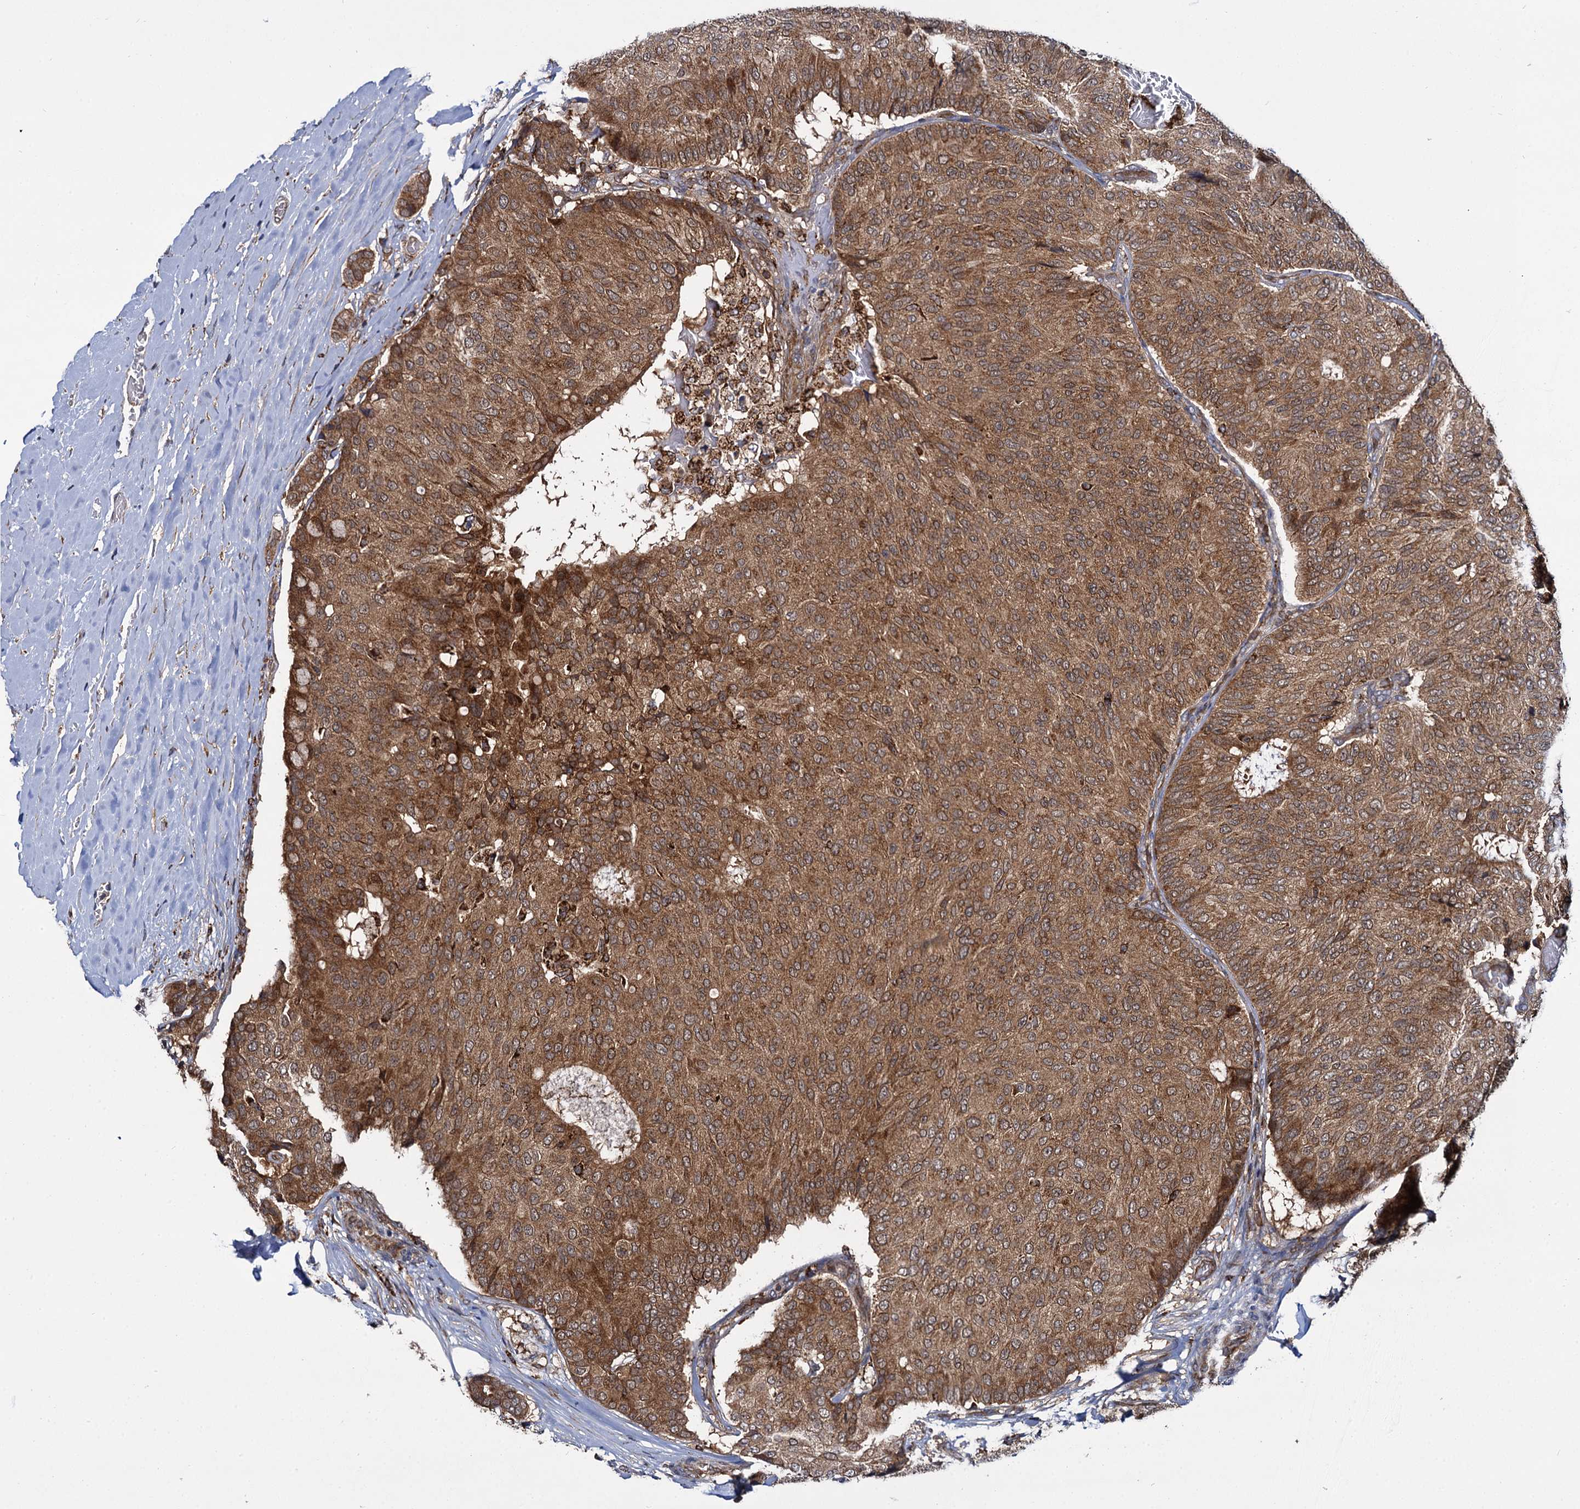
{"staining": {"intensity": "moderate", "quantity": ">75%", "location": "cytoplasmic/membranous"}, "tissue": "breast cancer", "cell_type": "Tumor cells", "image_type": "cancer", "snomed": [{"axis": "morphology", "description": "Duct carcinoma"}, {"axis": "topography", "description": "Breast"}], "caption": "Brown immunohistochemical staining in human breast cancer demonstrates moderate cytoplasmic/membranous staining in approximately >75% of tumor cells.", "gene": "UFM1", "patient": {"sex": "female", "age": 75}}